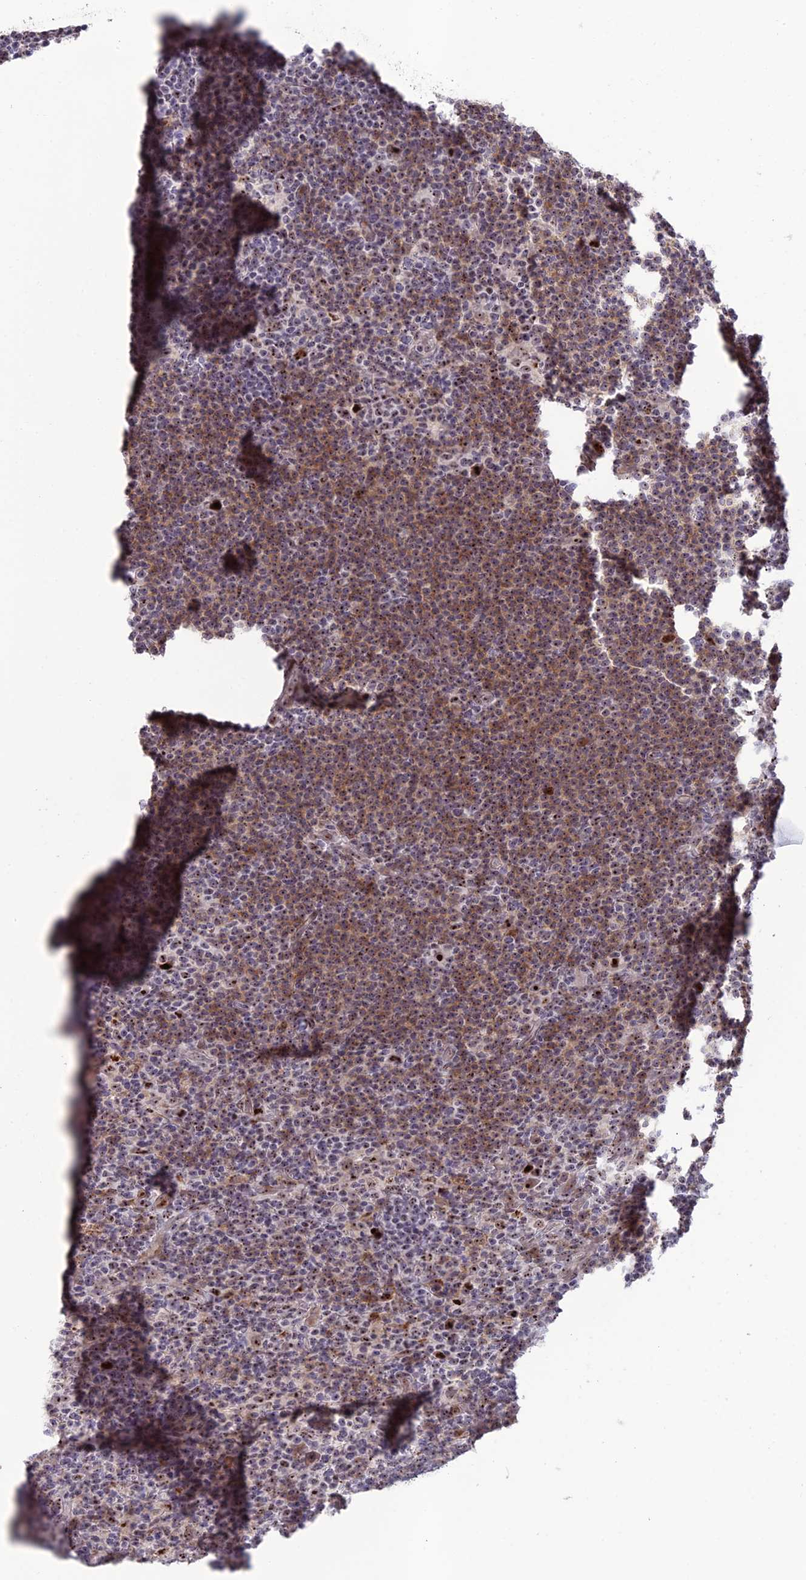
{"staining": {"intensity": "strong", "quantity": ">75%", "location": "nuclear"}, "tissue": "lymphoma", "cell_type": "Tumor cells", "image_type": "cancer", "snomed": [{"axis": "morphology", "description": "Hodgkin's disease, NOS"}, {"axis": "topography", "description": "Lymph node"}], "caption": "Human Hodgkin's disease stained with a brown dye displays strong nuclear positive staining in about >75% of tumor cells.", "gene": "FAM131A", "patient": {"sex": "female", "age": 57}}